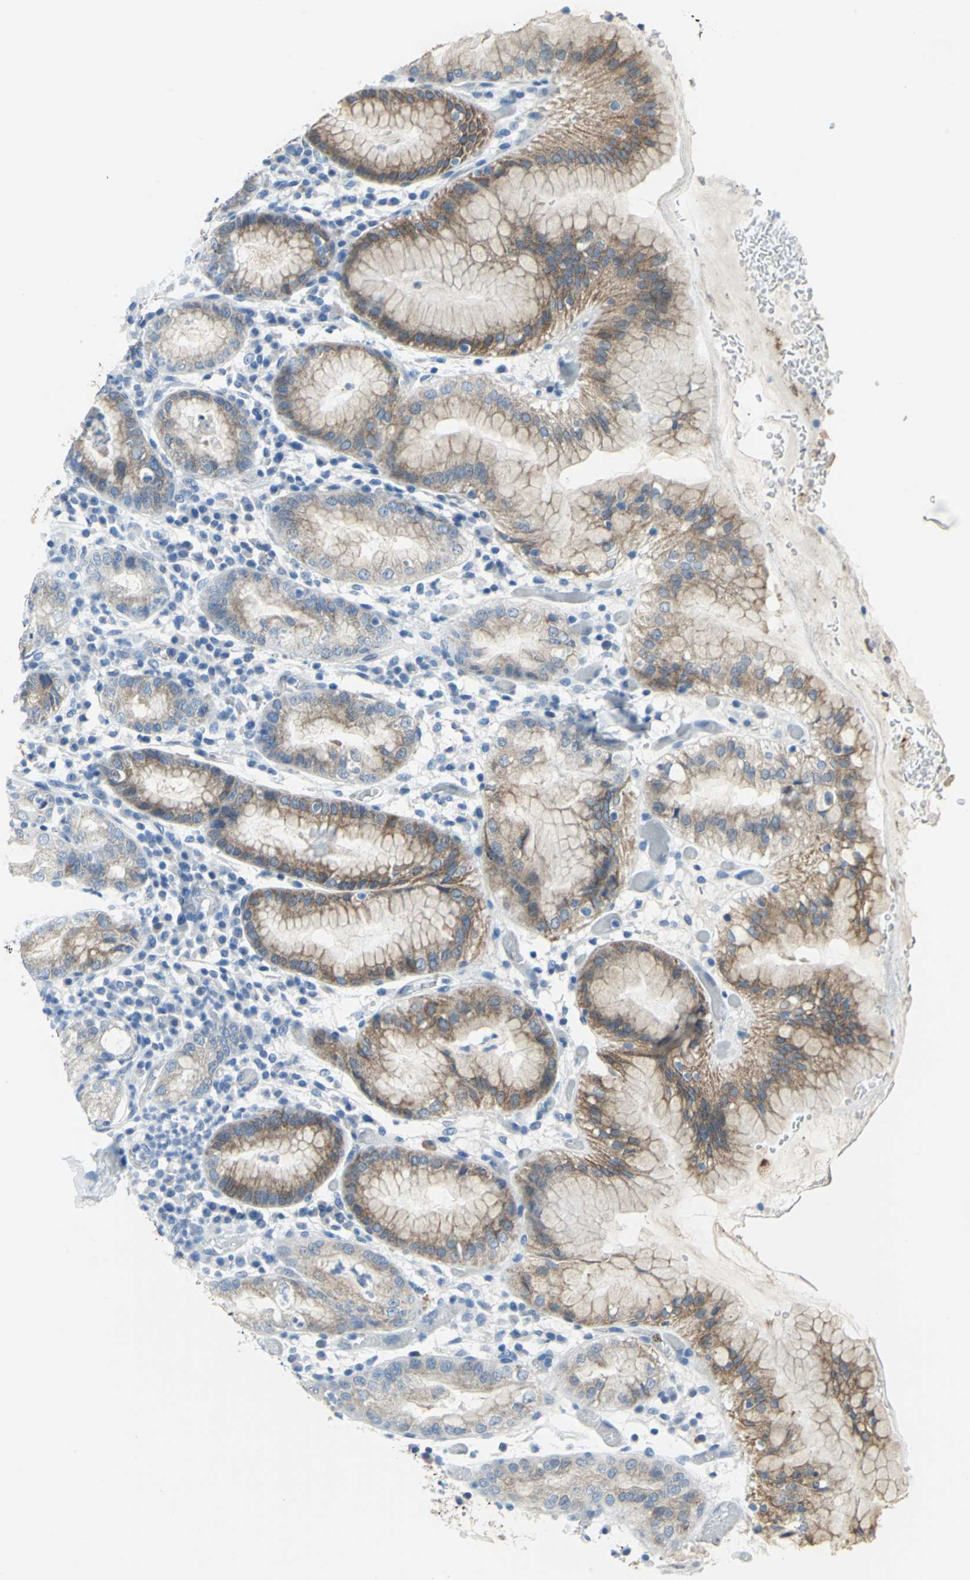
{"staining": {"intensity": "moderate", "quantity": "25%-75%", "location": "cytoplasmic/membranous"}, "tissue": "stomach", "cell_type": "Glandular cells", "image_type": "normal", "snomed": [{"axis": "morphology", "description": "Normal tissue, NOS"}, {"axis": "topography", "description": "Stomach"}, {"axis": "topography", "description": "Stomach, lower"}], "caption": "Immunohistochemical staining of unremarkable human stomach reveals 25%-75% levels of moderate cytoplasmic/membranous protein expression in about 25%-75% of glandular cells. Ihc stains the protein in brown and the nuclei are stained blue.", "gene": "CYB5A", "patient": {"sex": "female", "age": 75}}